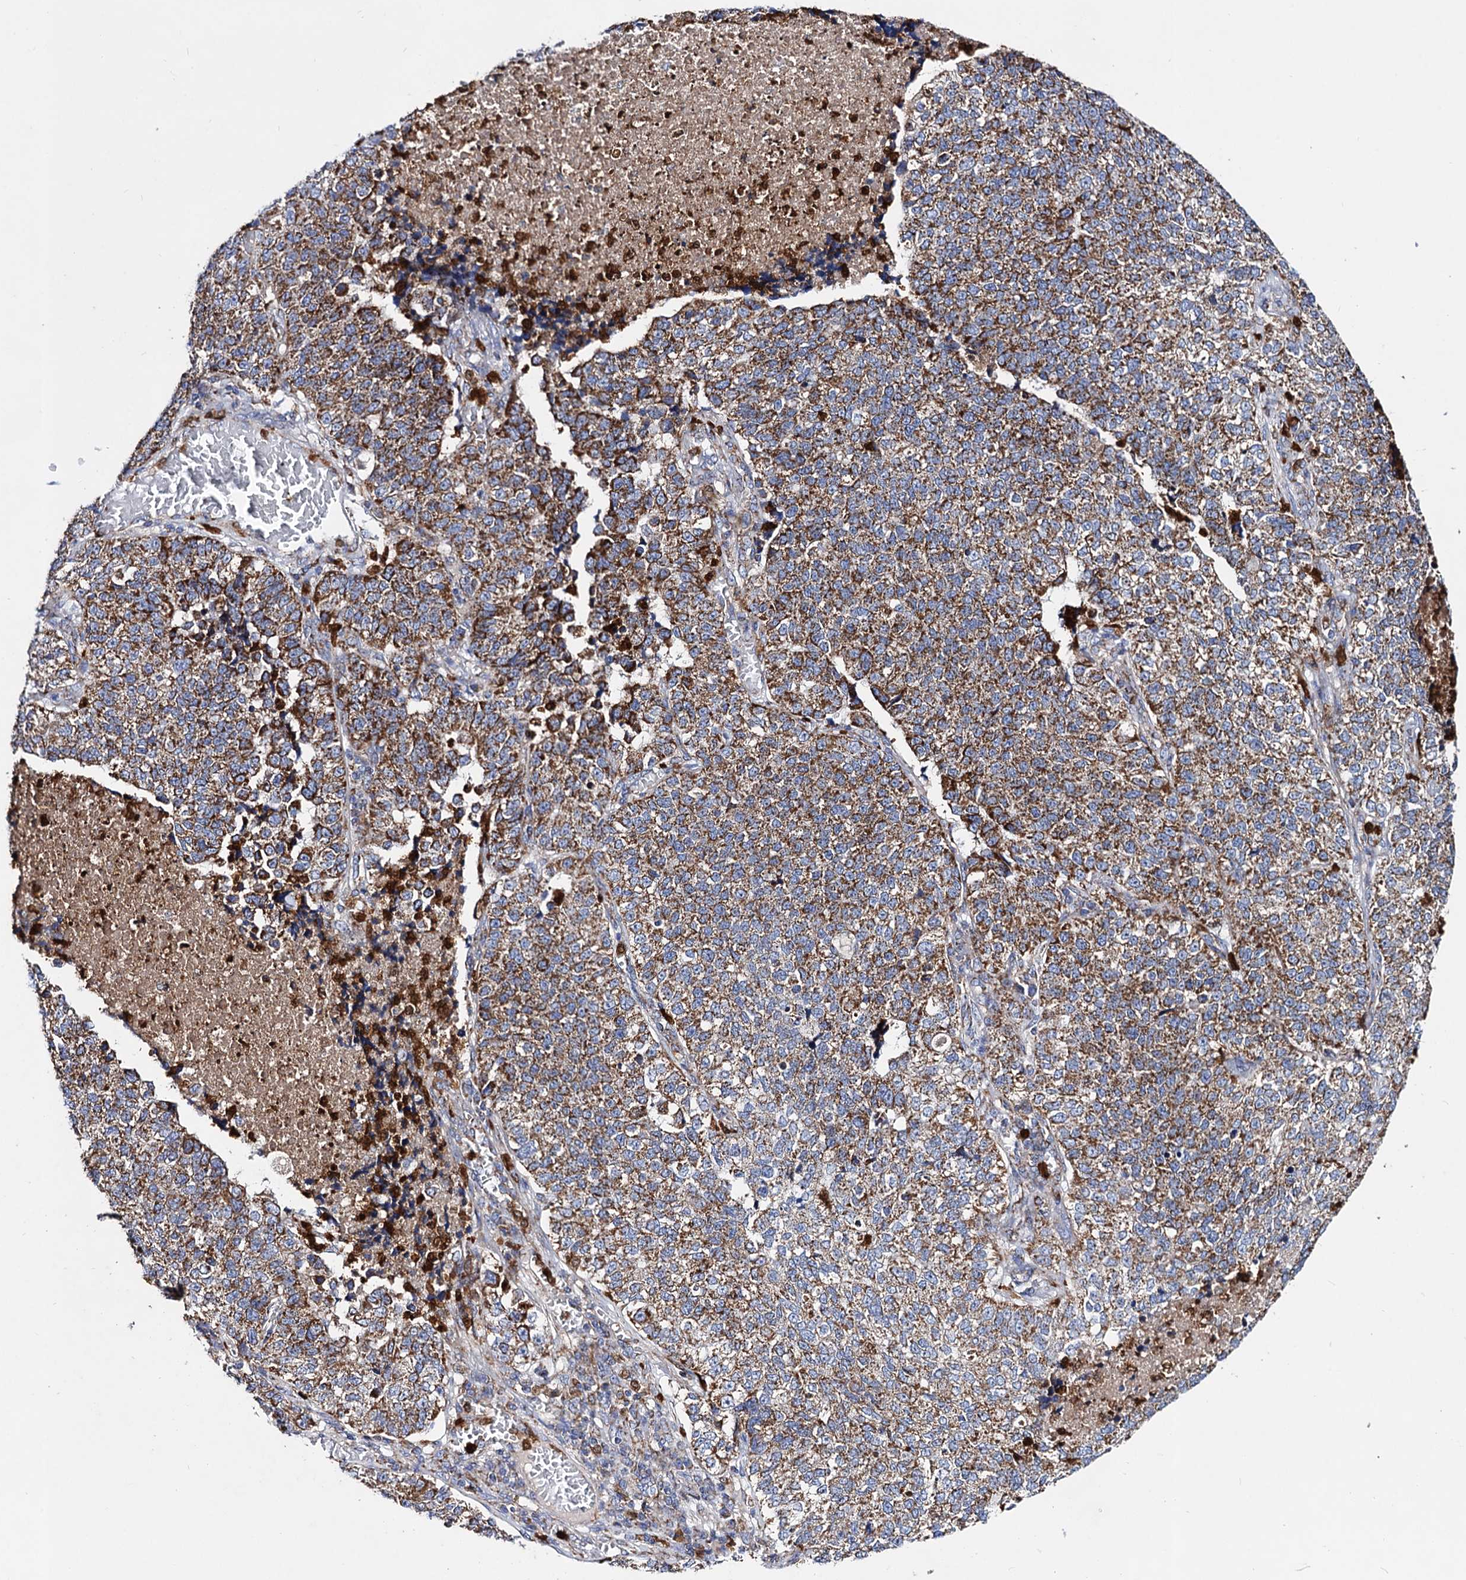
{"staining": {"intensity": "moderate", "quantity": ">75%", "location": "cytoplasmic/membranous"}, "tissue": "lung cancer", "cell_type": "Tumor cells", "image_type": "cancer", "snomed": [{"axis": "morphology", "description": "Adenocarcinoma, NOS"}, {"axis": "topography", "description": "Lung"}], "caption": "Lung cancer (adenocarcinoma) stained with a protein marker demonstrates moderate staining in tumor cells.", "gene": "ACAD9", "patient": {"sex": "male", "age": 49}}